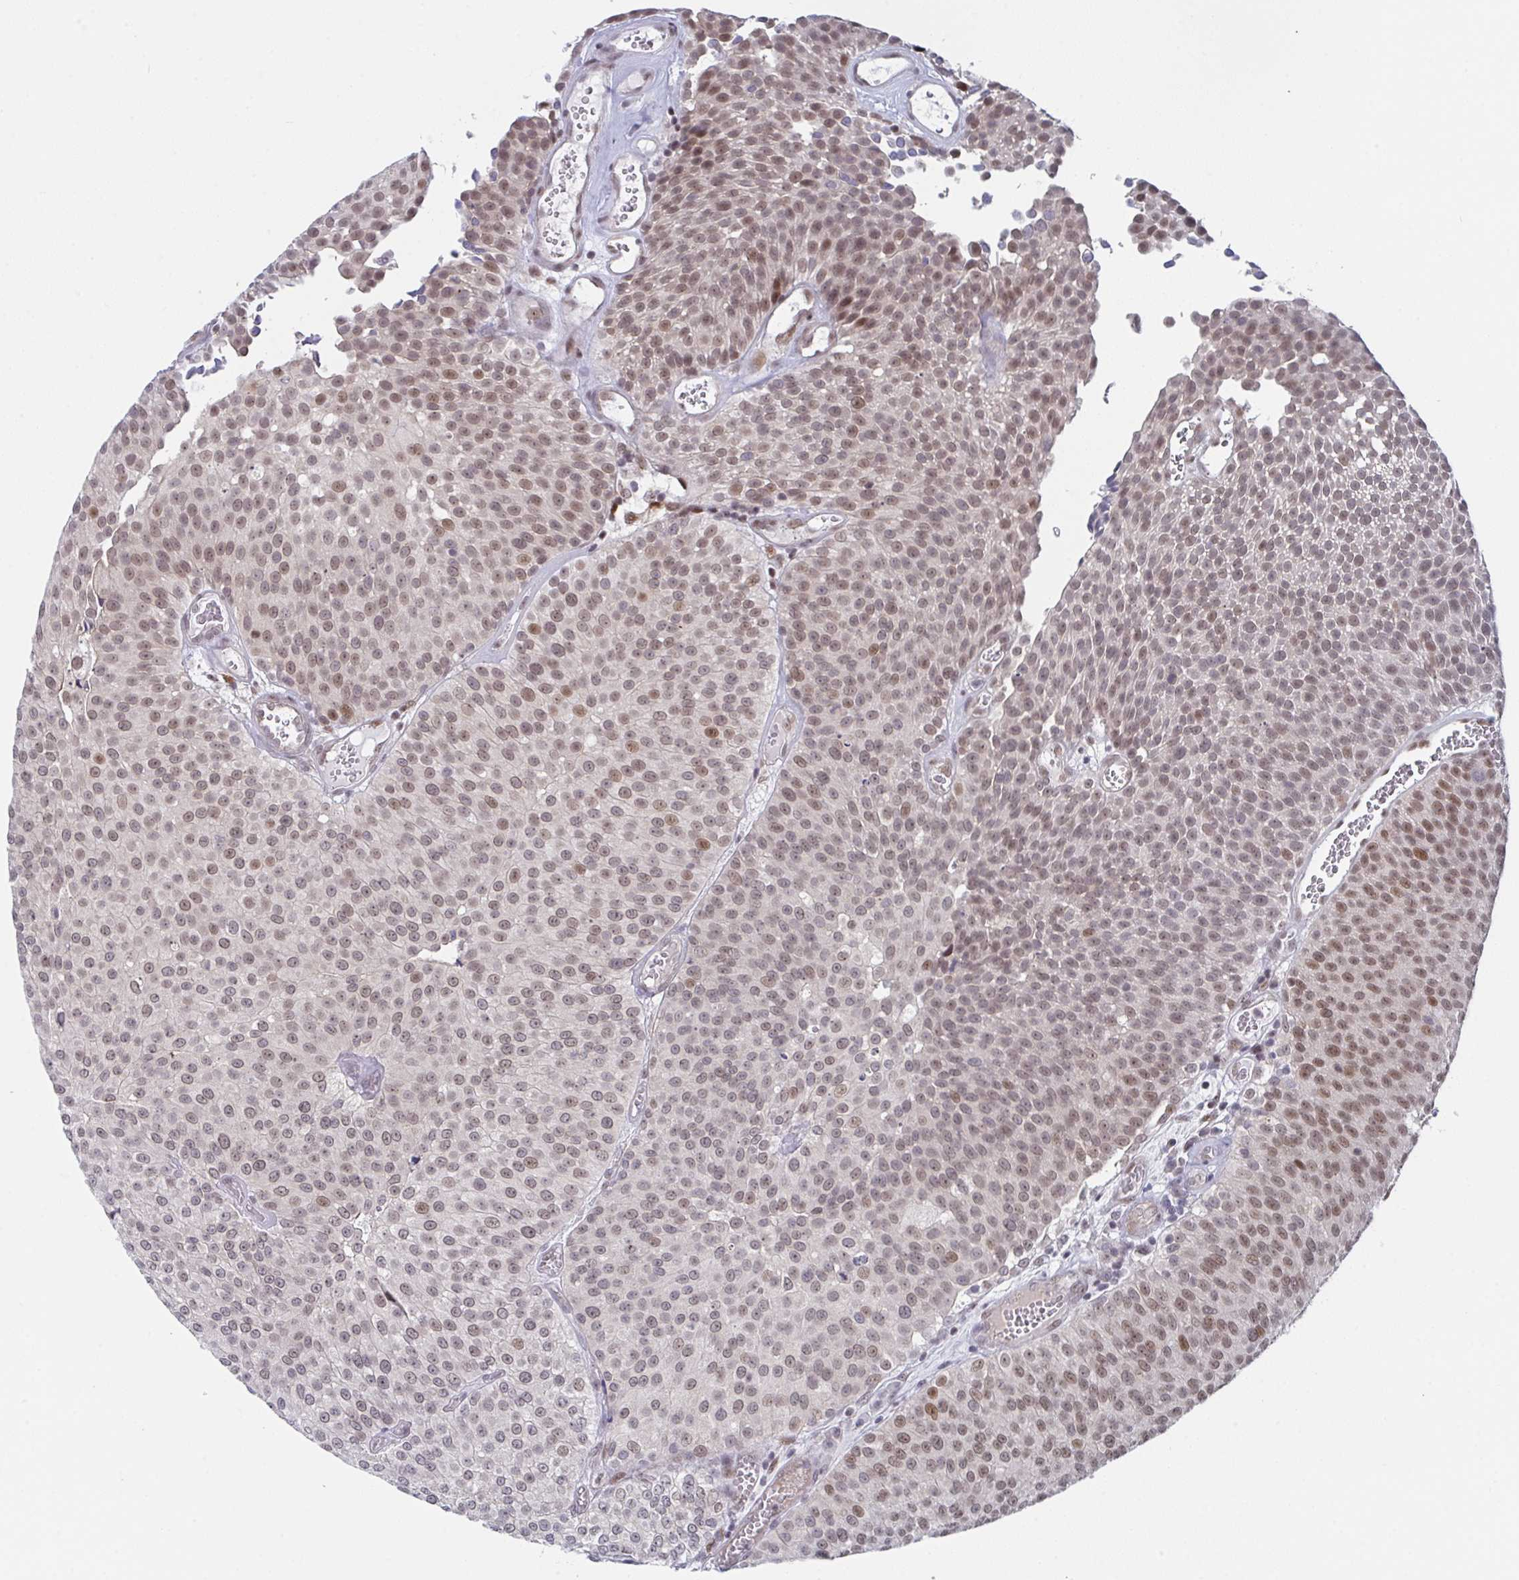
{"staining": {"intensity": "moderate", "quantity": "25%-75%", "location": "nuclear"}, "tissue": "urothelial cancer", "cell_type": "Tumor cells", "image_type": "cancer", "snomed": [{"axis": "morphology", "description": "Urothelial carcinoma, Low grade"}, {"axis": "topography", "description": "Urinary bladder"}], "caption": "IHC histopathology image of urothelial cancer stained for a protein (brown), which reveals medium levels of moderate nuclear expression in approximately 25%-75% of tumor cells.", "gene": "RBM18", "patient": {"sex": "female", "age": 79}}